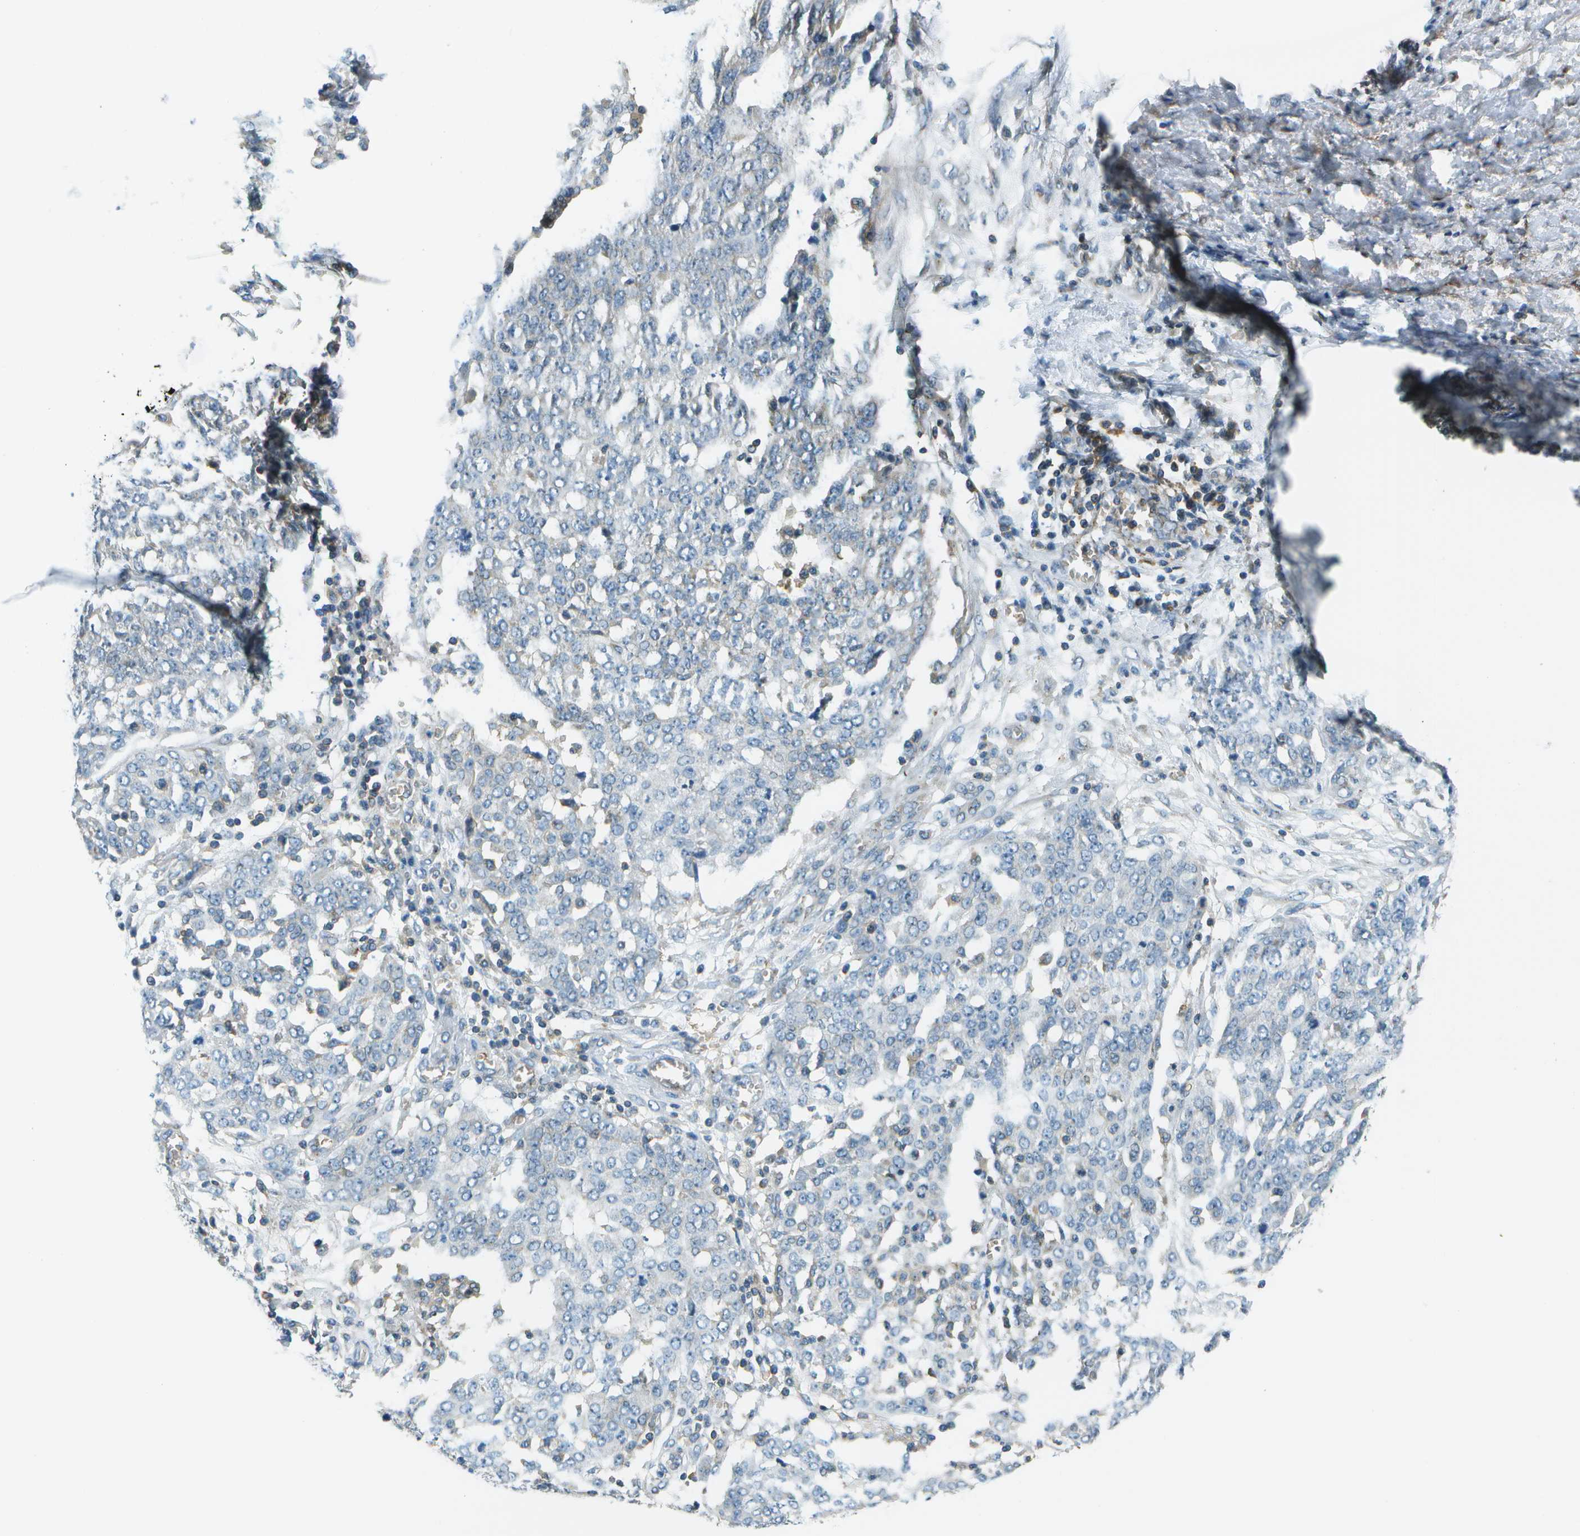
{"staining": {"intensity": "negative", "quantity": "none", "location": "none"}, "tissue": "ovarian cancer", "cell_type": "Tumor cells", "image_type": "cancer", "snomed": [{"axis": "morphology", "description": "Cystadenocarcinoma, serous, NOS"}, {"axis": "topography", "description": "Soft tissue"}, {"axis": "topography", "description": "Ovary"}], "caption": "Immunohistochemistry (IHC) histopathology image of neoplastic tissue: ovarian cancer (serous cystadenocarcinoma) stained with DAB (3,3'-diaminobenzidine) displays no significant protein expression in tumor cells.", "gene": "CTIF", "patient": {"sex": "female", "age": 57}}